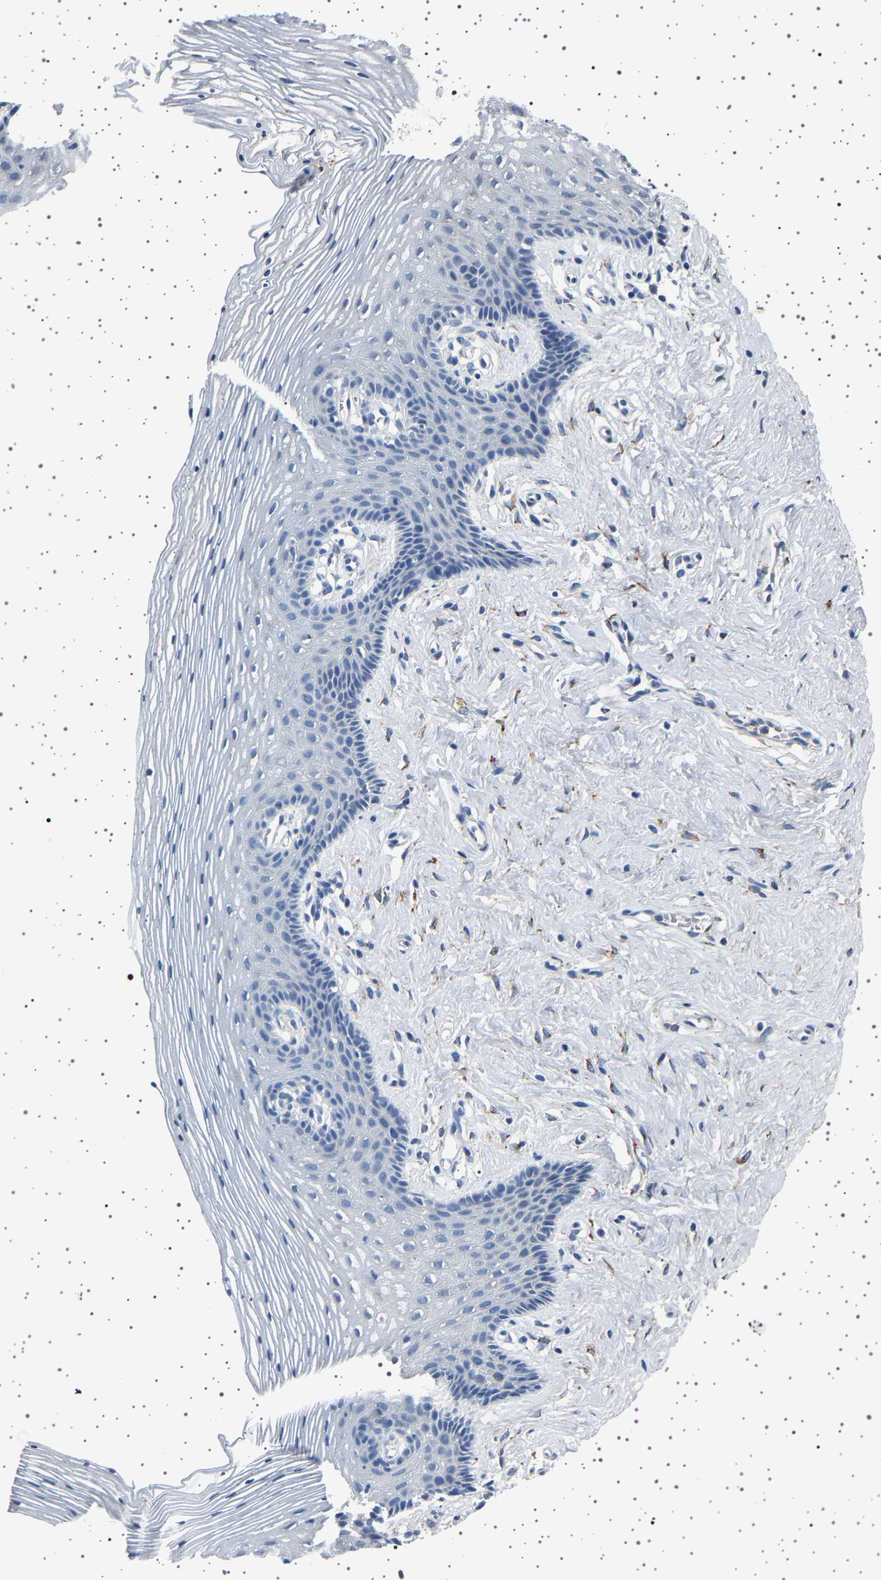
{"staining": {"intensity": "negative", "quantity": "none", "location": "none"}, "tissue": "vagina", "cell_type": "Squamous epithelial cells", "image_type": "normal", "snomed": [{"axis": "morphology", "description": "Normal tissue, NOS"}, {"axis": "topography", "description": "Vagina"}], "caption": "This is an IHC image of unremarkable human vagina. There is no staining in squamous epithelial cells.", "gene": "FTCD", "patient": {"sex": "female", "age": 32}}